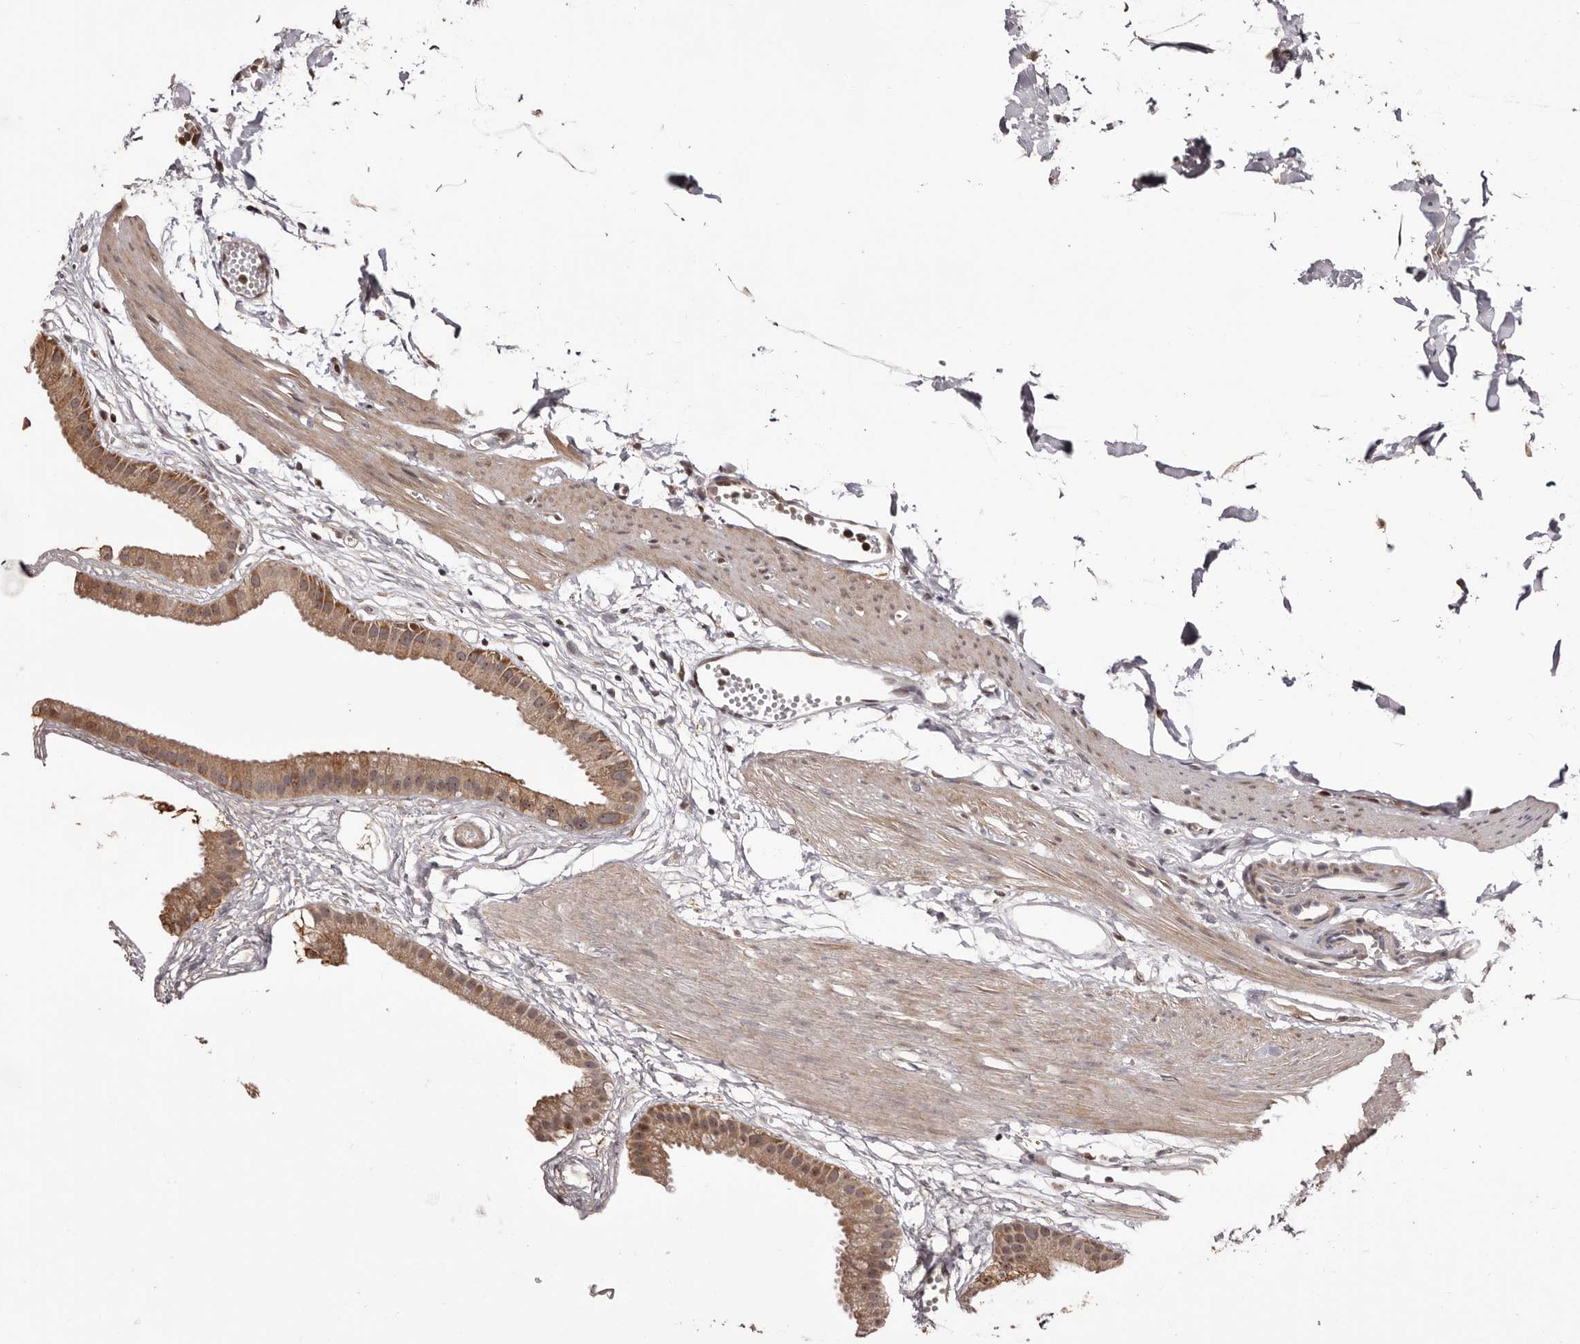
{"staining": {"intensity": "strong", "quantity": ">75%", "location": "cytoplasmic/membranous"}, "tissue": "gallbladder", "cell_type": "Glandular cells", "image_type": "normal", "snomed": [{"axis": "morphology", "description": "Normal tissue, NOS"}, {"axis": "topography", "description": "Gallbladder"}], "caption": "The micrograph displays staining of unremarkable gallbladder, revealing strong cytoplasmic/membranous protein staining (brown color) within glandular cells. (DAB IHC, brown staining for protein, blue staining for nuclei).", "gene": "ZCCHC7", "patient": {"sex": "female", "age": 64}}